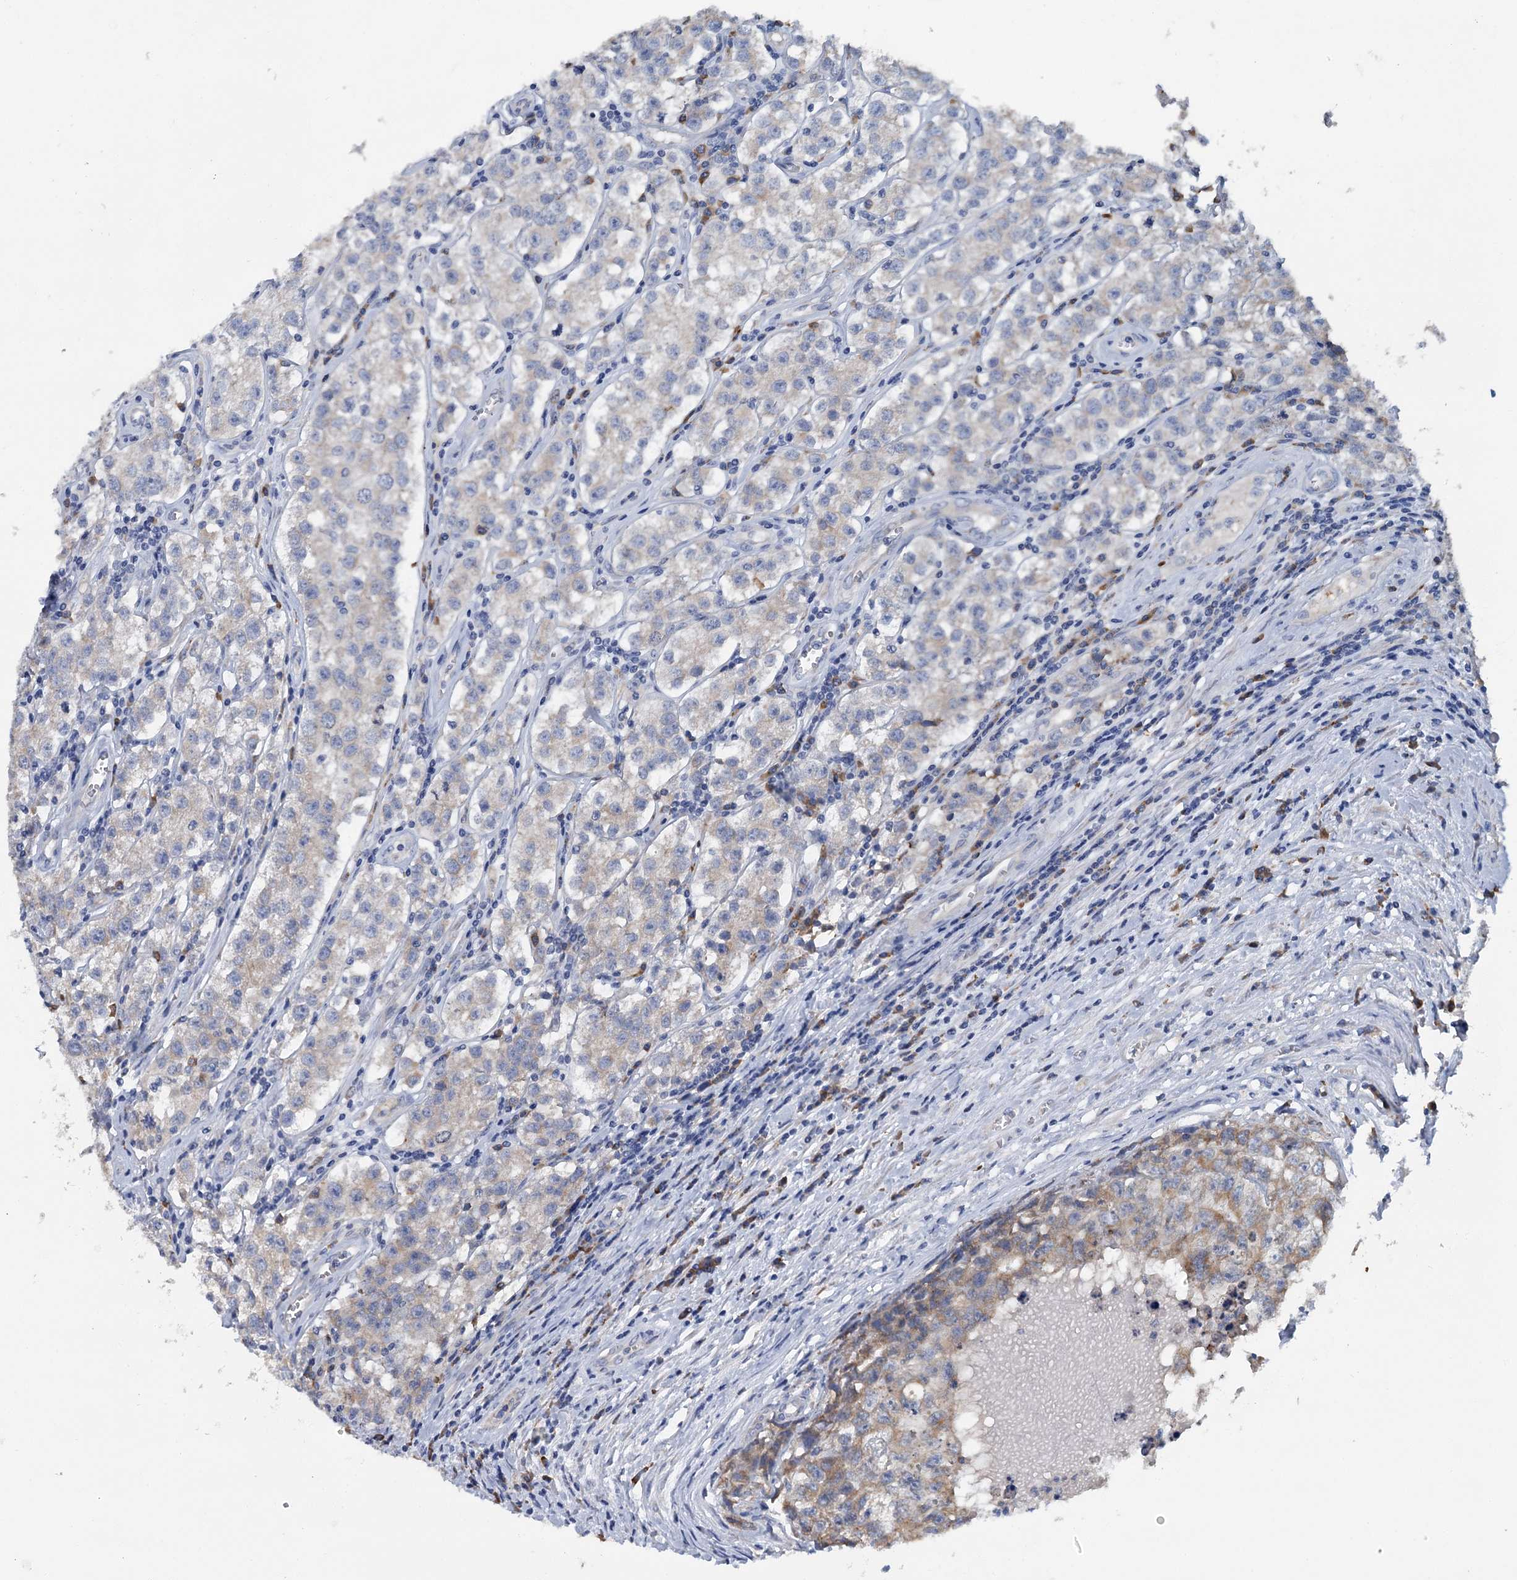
{"staining": {"intensity": "weak", "quantity": "<25%", "location": "cytoplasmic/membranous"}, "tissue": "testis cancer", "cell_type": "Tumor cells", "image_type": "cancer", "snomed": [{"axis": "morphology", "description": "Seminoma, NOS"}, {"axis": "morphology", "description": "Carcinoma, Embryonal, NOS"}, {"axis": "topography", "description": "Testis"}], "caption": "A micrograph of testis cancer stained for a protein shows no brown staining in tumor cells. (DAB (3,3'-diaminobenzidine) immunohistochemistry, high magnification).", "gene": "ANKRD16", "patient": {"sex": "male", "age": 43}}